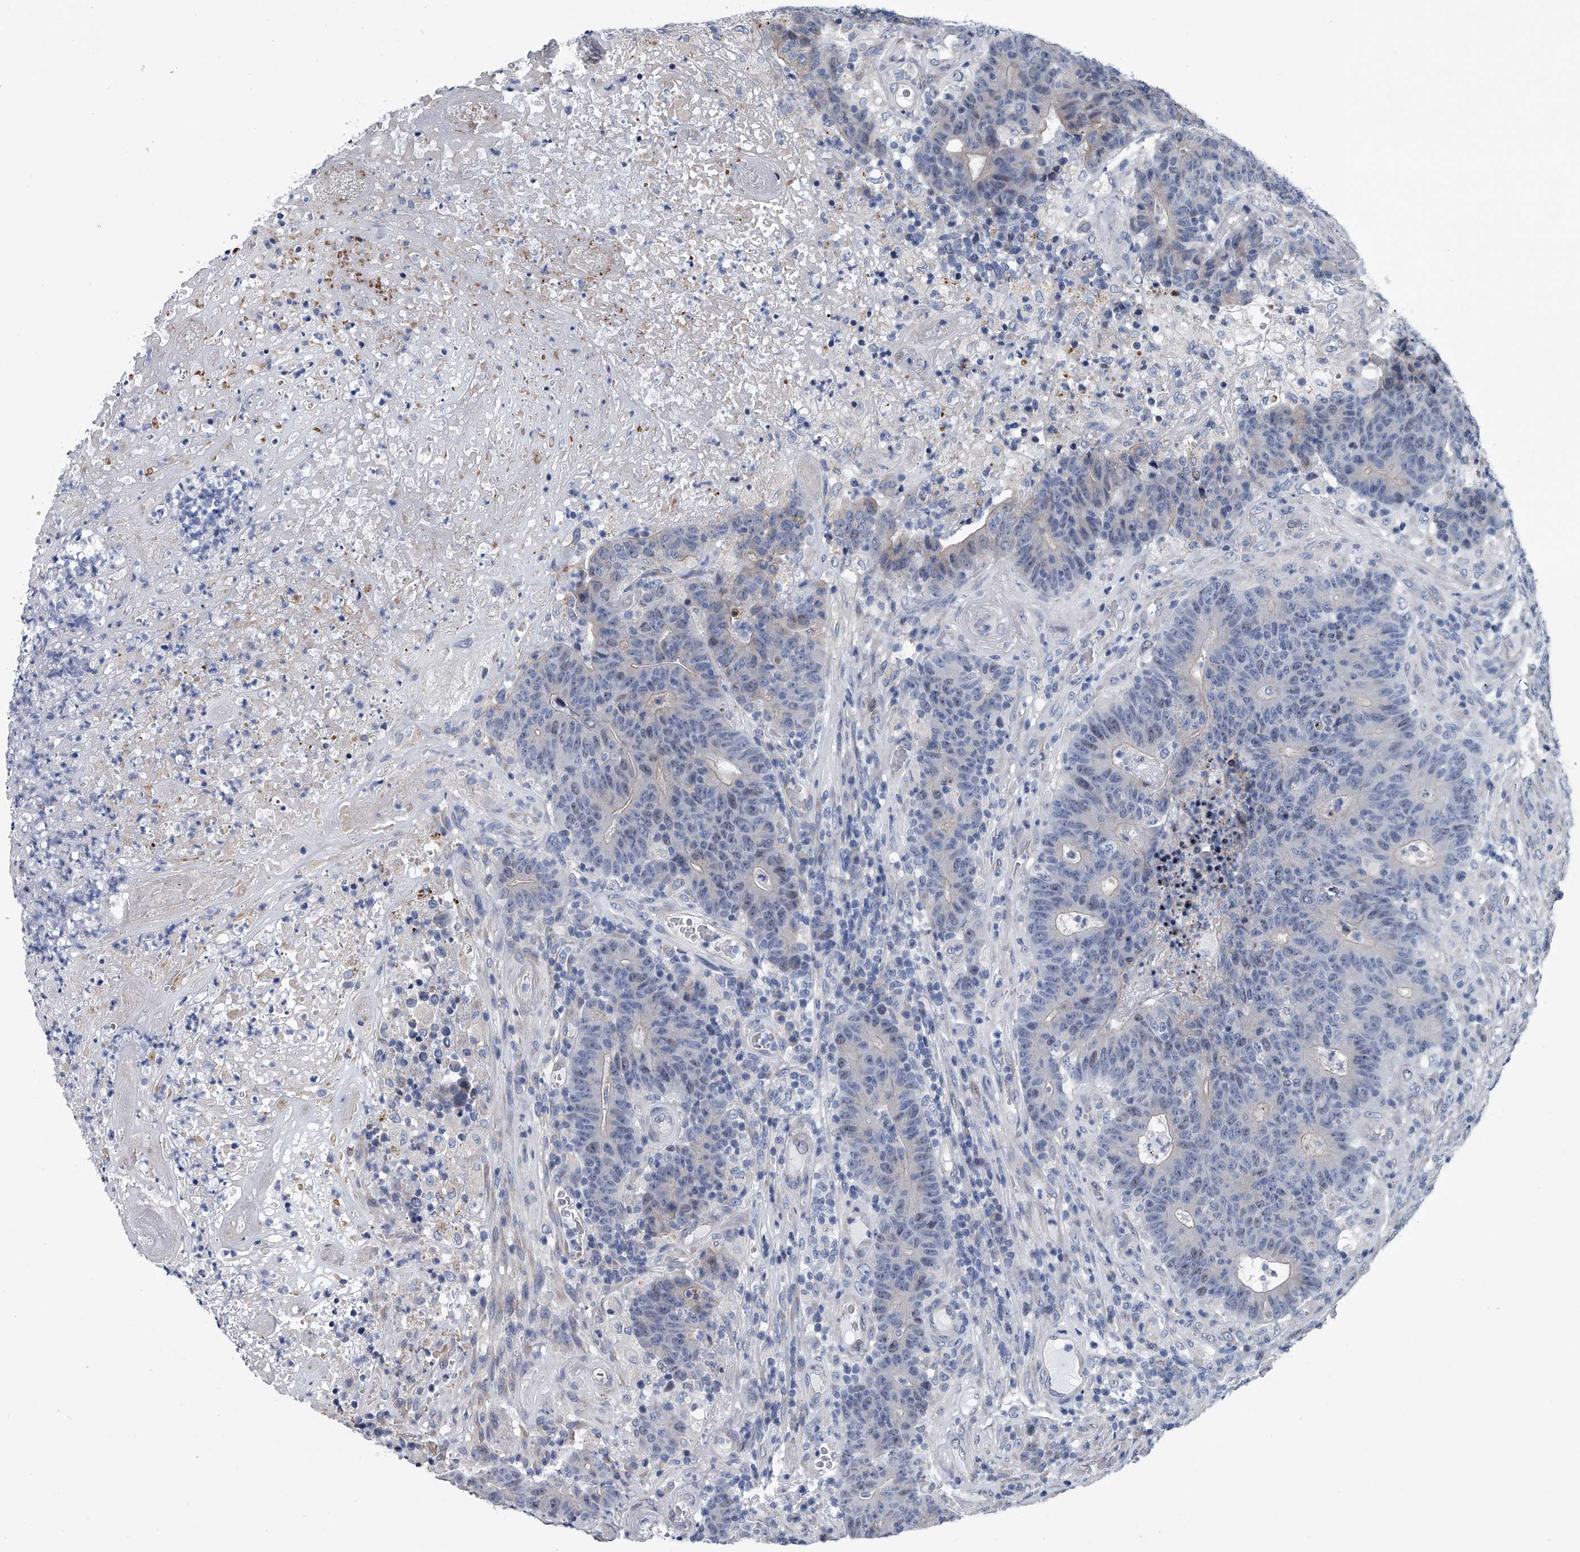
{"staining": {"intensity": "negative", "quantity": "none", "location": "none"}, "tissue": "colorectal cancer", "cell_type": "Tumor cells", "image_type": "cancer", "snomed": [{"axis": "morphology", "description": "Normal tissue, NOS"}, {"axis": "morphology", "description": "Adenocarcinoma, NOS"}, {"axis": "topography", "description": "Colon"}], "caption": "Colorectal cancer (adenocarcinoma) was stained to show a protein in brown. There is no significant expression in tumor cells. Brightfield microscopy of IHC stained with DAB (brown) and hematoxylin (blue), captured at high magnification.", "gene": "ABCG1", "patient": {"sex": "female", "age": 75}}